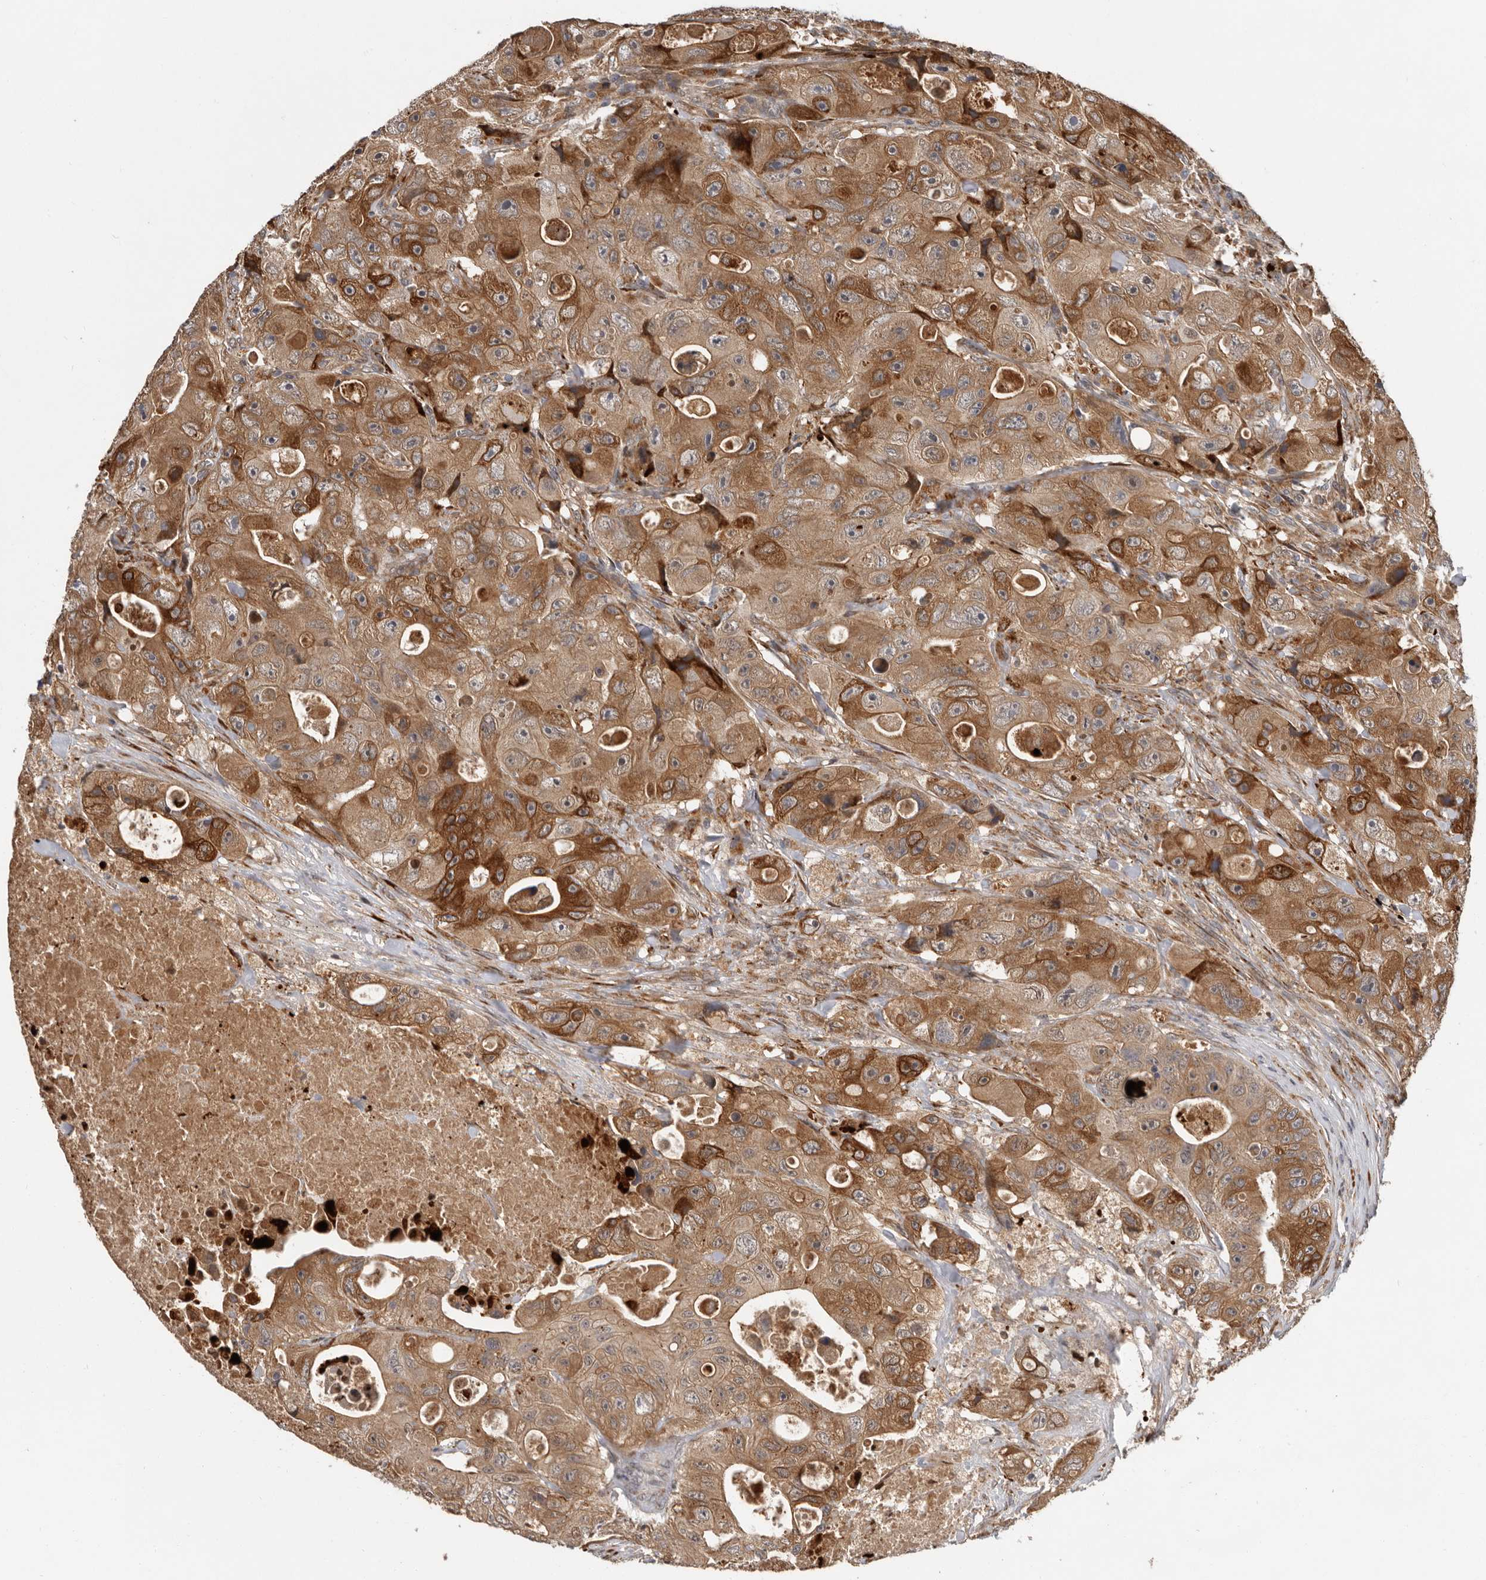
{"staining": {"intensity": "moderate", "quantity": ">75%", "location": "cytoplasmic/membranous"}, "tissue": "colorectal cancer", "cell_type": "Tumor cells", "image_type": "cancer", "snomed": [{"axis": "morphology", "description": "Adenocarcinoma, NOS"}, {"axis": "topography", "description": "Colon"}], "caption": "Colorectal cancer stained with IHC reveals moderate cytoplasmic/membranous staining in about >75% of tumor cells. (IHC, brightfield microscopy, high magnification).", "gene": "MTF1", "patient": {"sex": "female", "age": 46}}